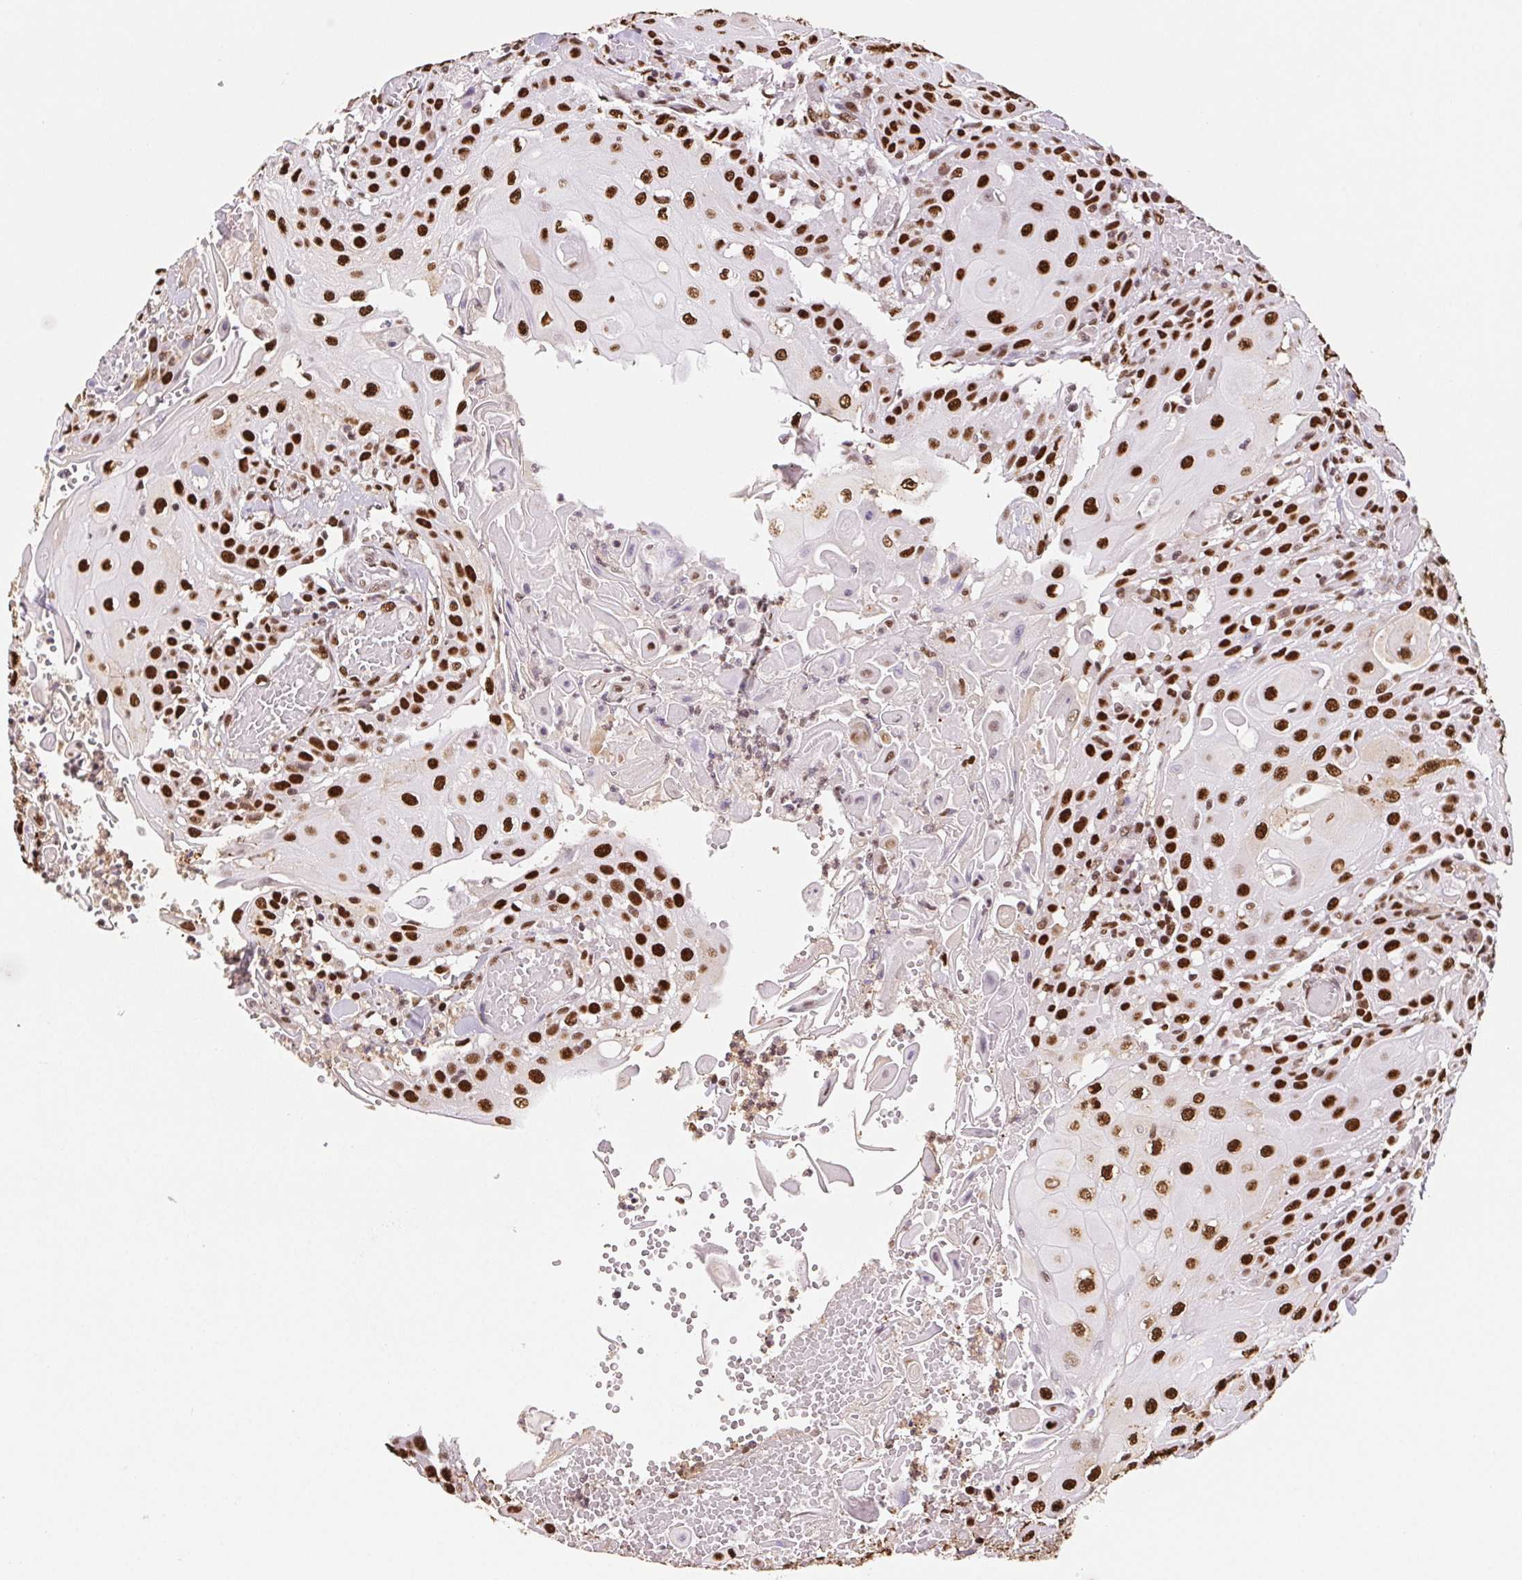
{"staining": {"intensity": "strong", "quantity": ">75%", "location": "nuclear"}, "tissue": "head and neck cancer", "cell_type": "Tumor cells", "image_type": "cancer", "snomed": [{"axis": "morphology", "description": "Normal tissue, NOS"}, {"axis": "morphology", "description": "Squamous cell carcinoma, NOS"}, {"axis": "topography", "description": "Oral tissue"}, {"axis": "topography", "description": "Head-Neck"}], "caption": "An image of head and neck cancer (squamous cell carcinoma) stained for a protein shows strong nuclear brown staining in tumor cells. (DAB IHC with brightfield microscopy, high magnification).", "gene": "SET", "patient": {"sex": "female", "age": 55}}